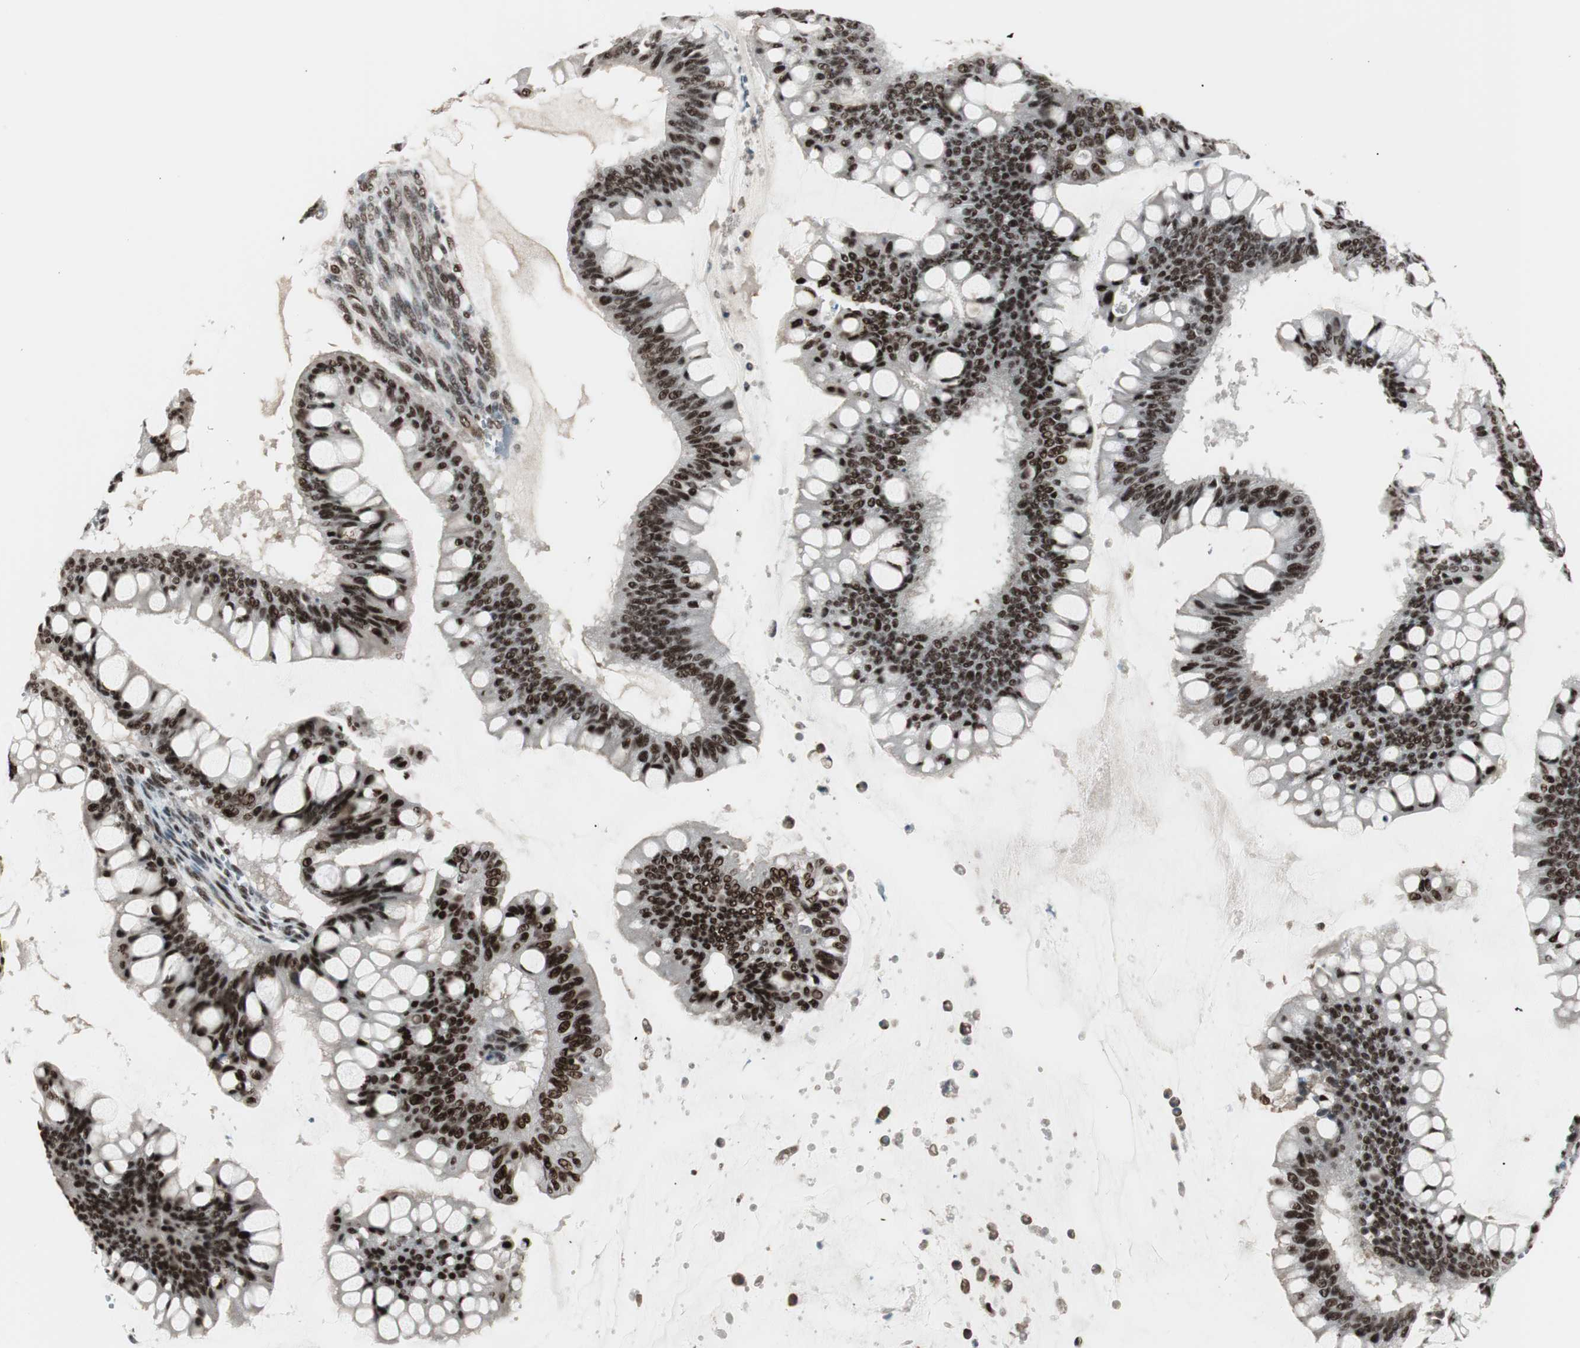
{"staining": {"intensity": "strong", "quantity": ">75%", "location": "nuclear"}, "tissue": "ovarian cancer", "cell_type": "Tumor cells", "image_type": "cancer", "snomed": [{"axis": "morphology", "description": "Cystadenocarcinoma, mucinous, NOS"}, {"axis": "topography", "description": "Ovary"}], "caption": "This is a histology image of immunohistochemistry staining of ovarian cancer (mucinous cystadenocarcinoma), which shows strong staining in the nuclear of tumor cells.", "gene": "HEXIM1", "patient": {"sex": "female", "age": 73}}